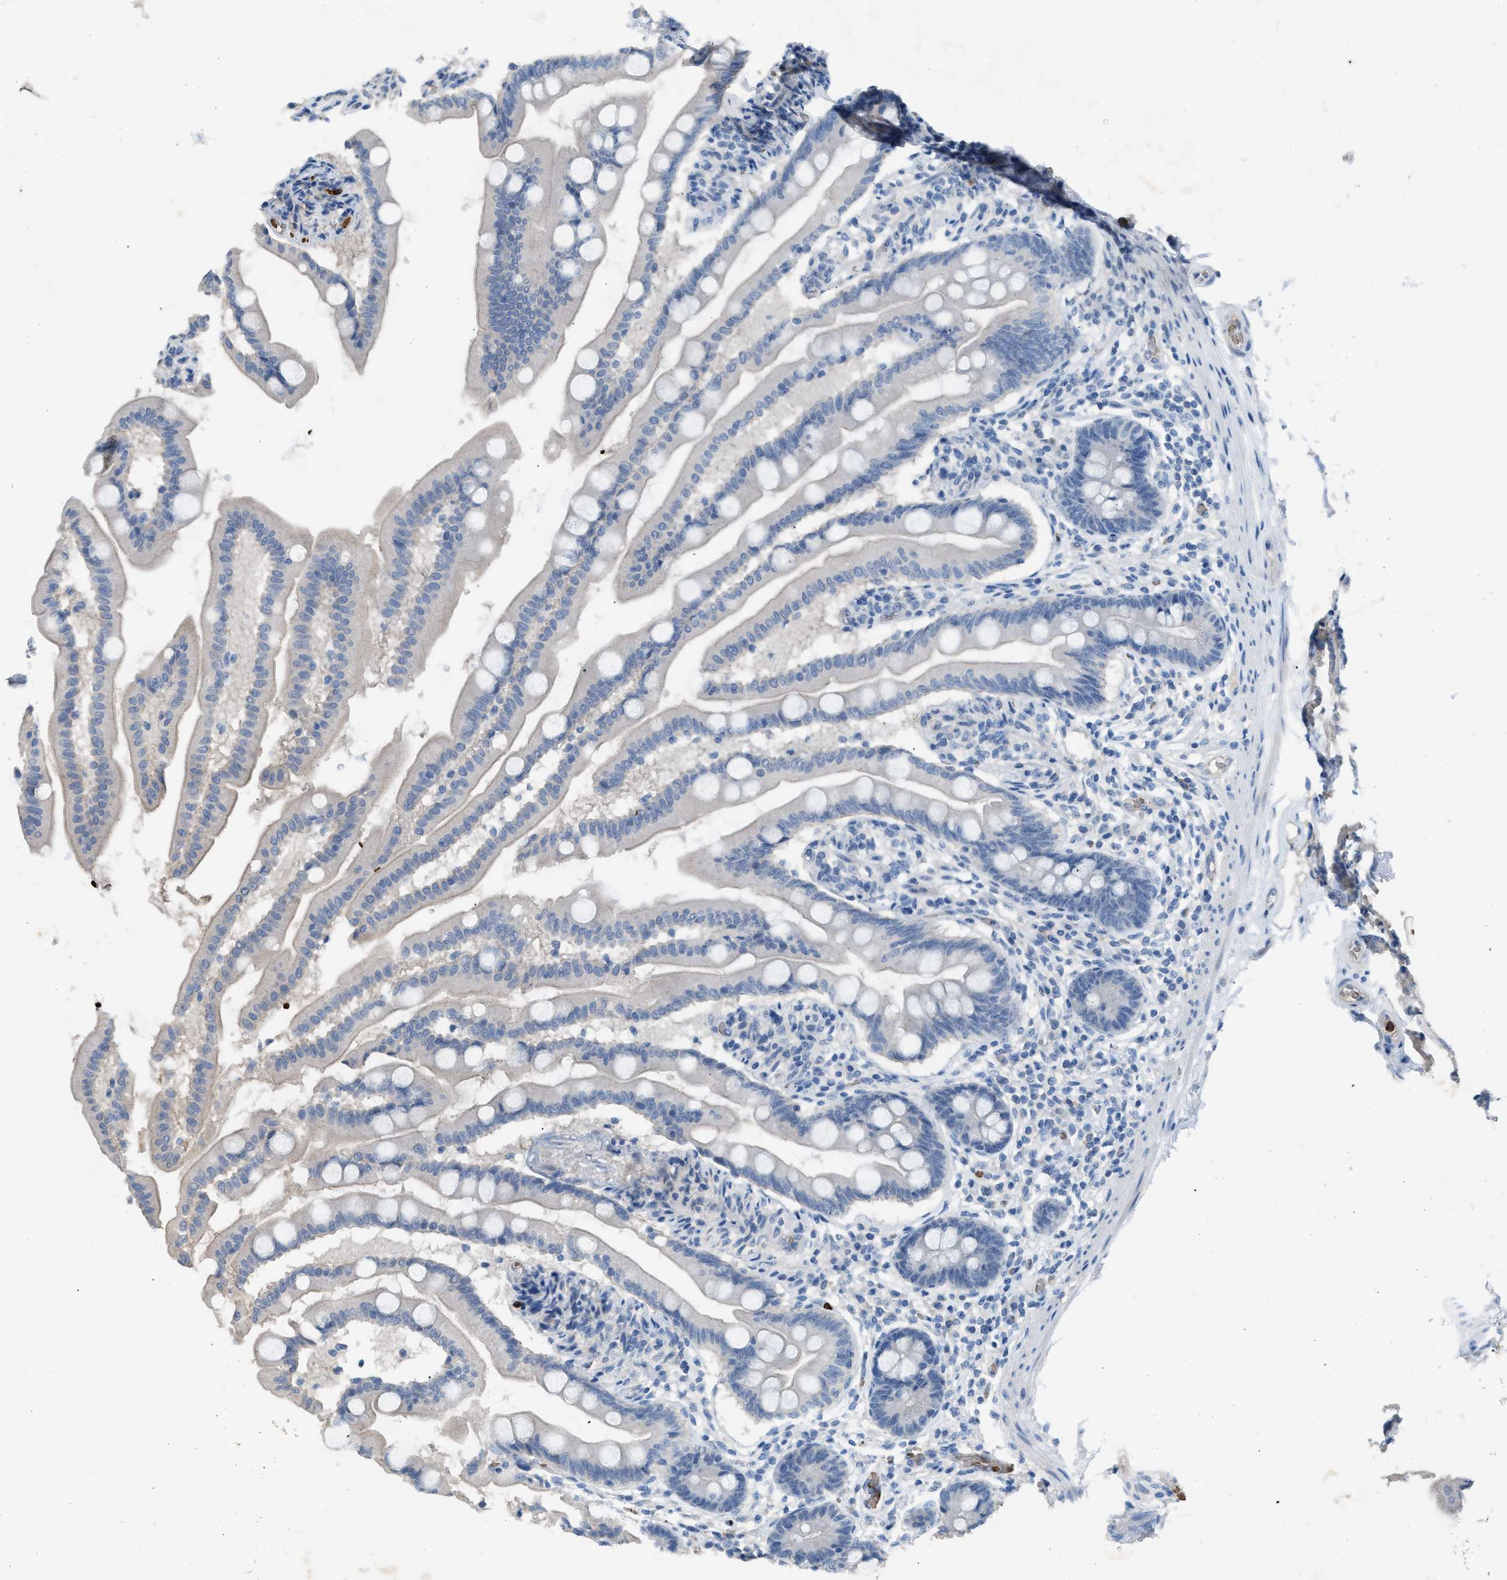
{"staining": {"intensity": "negative", "quantity": "none", "location": "none"}, "tissue": "small intestine", "cell_type": "Glandular cells", "image_type": "normal", "snomed": [{"axis": "morphology", "description": "Normal tissue, NOS"}, {"axis": "topography", "description": "Small intestine"}], "caption": "The image reveals no staining of glandular cells in unremarkable small intestine. (DAB immunohistochemistry visualized using brightfield microscopy, high magnification).", "gene": "CFAP77", "patient": {"sex": "female", "age": 56}}